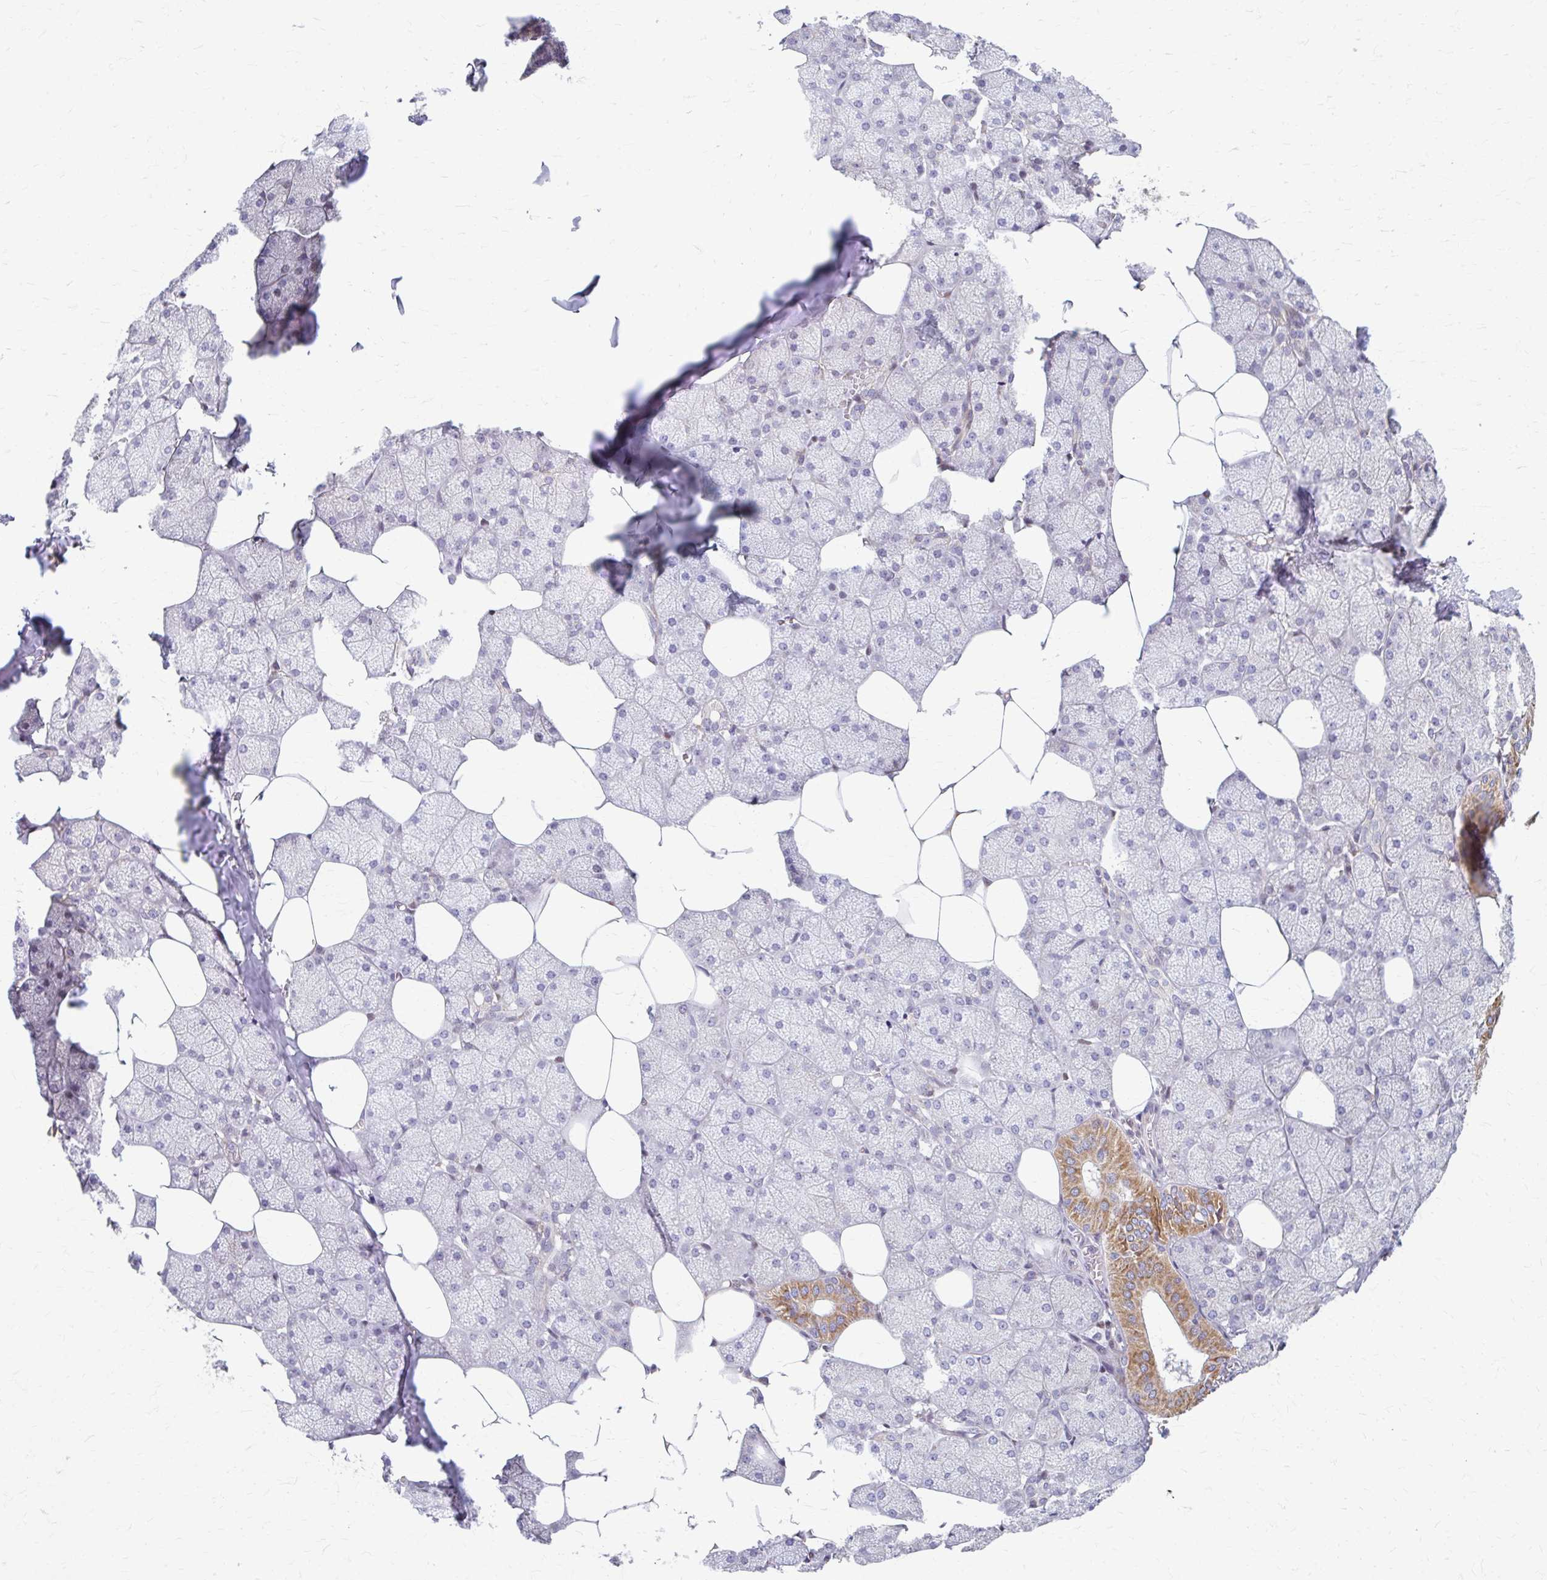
{"staining": {"intensity": "moderate", "quantity": "<25%", "location": "cytoplasmic/membranous"}, "tissue": "salivary gland", "cell_type": "Glandular cells", "image_type": "normal", "snomed": [{"axis": "morphology", "description": "Normal tissue, NOS"}, {"axis": "topography", "description": "Salivary gland"}, {"axis": "topography", "description": "Peripheral nerve tissue"}], "caption": "Immunohistochemical staining of normal salivary gland shows moderate cytoplasmic/membranous protein expression in about <25% of glandular cells.", "gene": "BEAN1", "patient": {"sex": "male", "age": 38}}